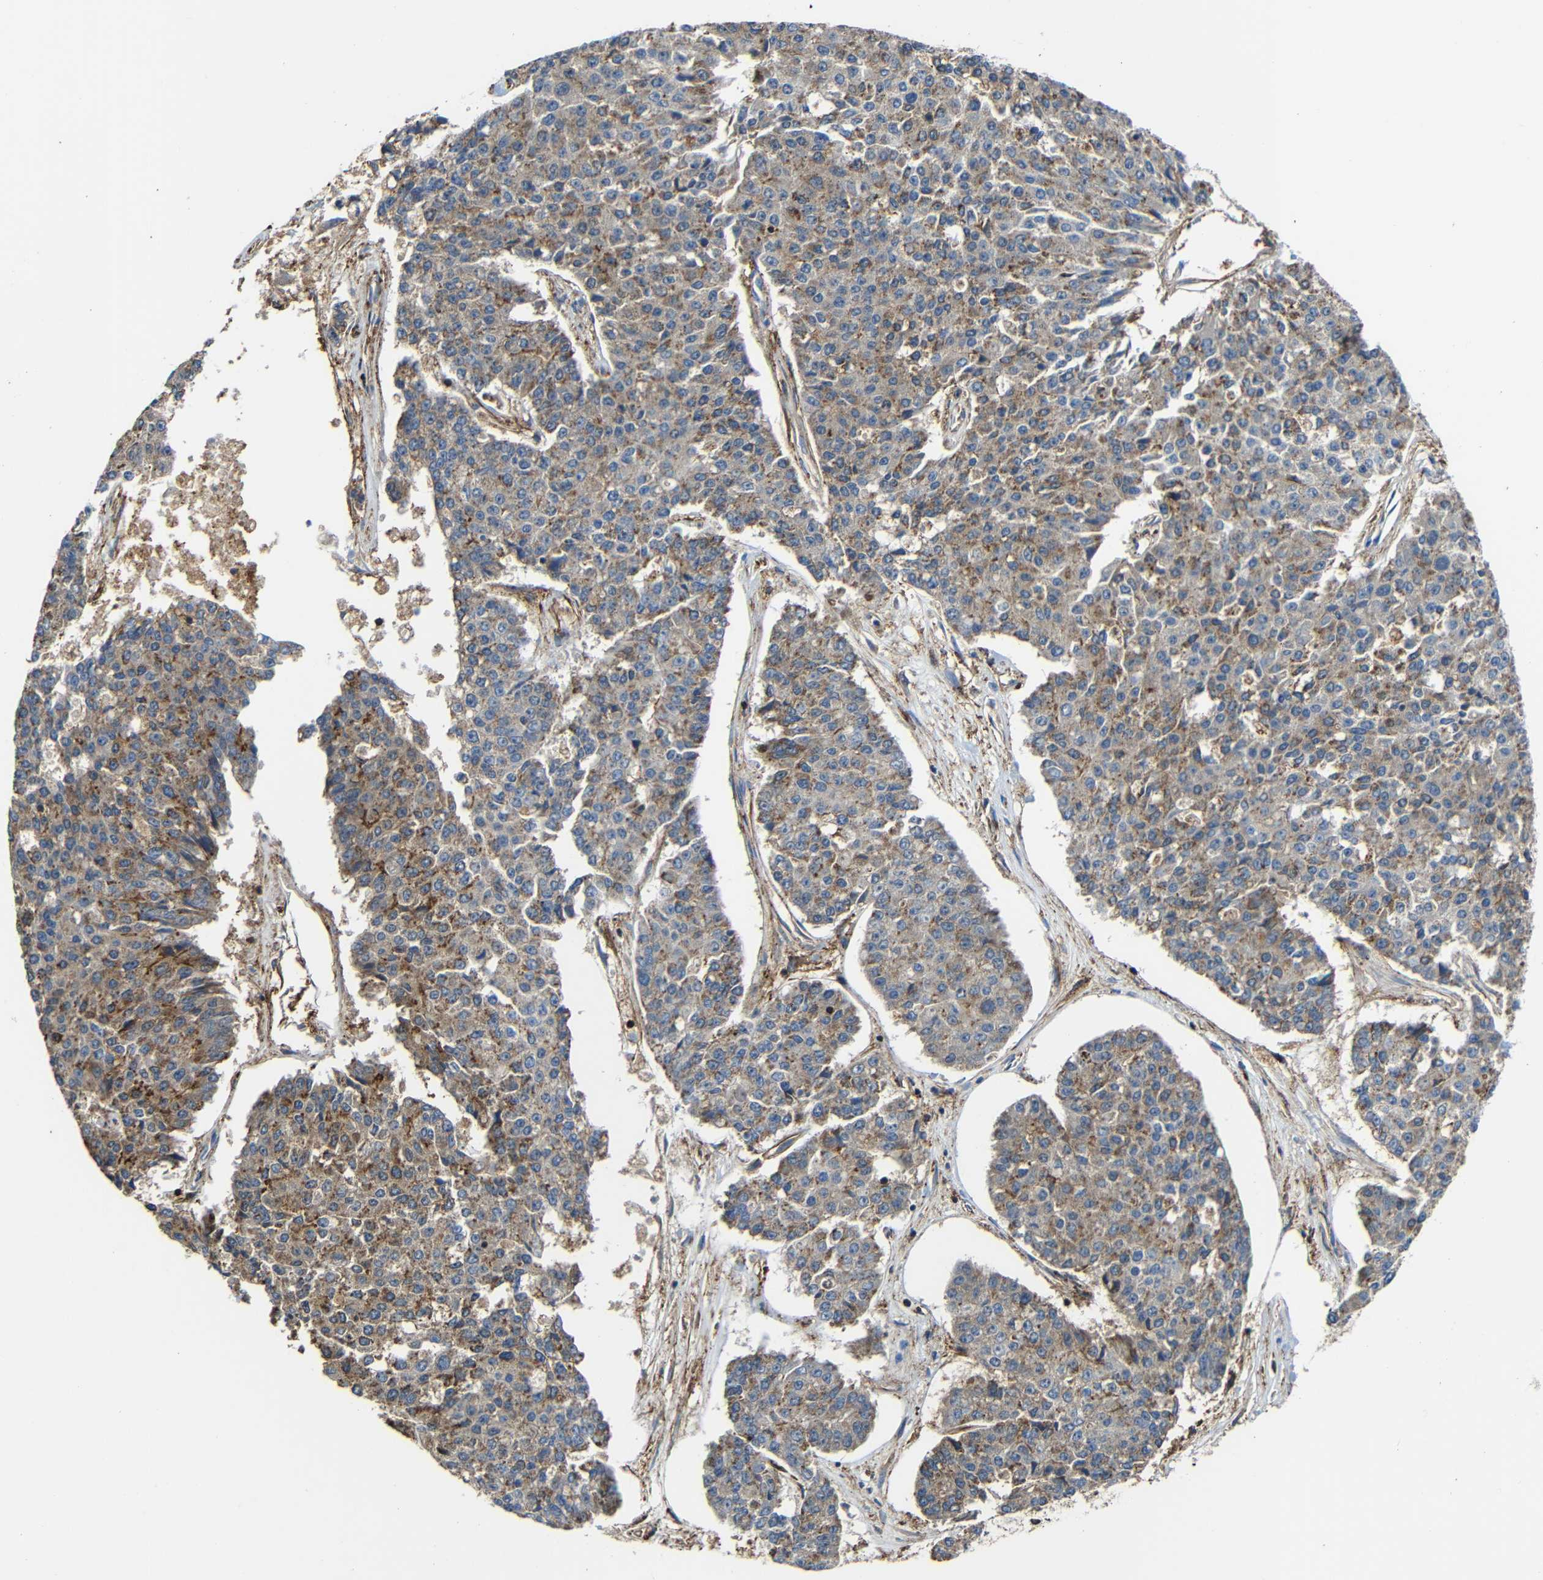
{"staining": {"intensity": "moderate", "quantity": ">75%", "location": "cytoplasmic/membranous"}, "tissue": "pancreatic cancer", "cell_type": "Tumor cells", "image_type": "cancer", "snomed": [{"axis": "morphology", "description": "Adenocarcinoma, NOS"}, {"axis": "topography", "description": "Pancreas"}], "caption": "DAB (3,3'-diaminobenzidine) immunohistochemical staining of human adenocarcinoma (pancreatic) shows moderate cytoplasmic/membranous protein expression in about >75% of tumor cells. Ihc stains the protein in brown and the nuclei are stained blue.", "gene": "IGSF10", "patient": {"sex": "male", "age": 50}}